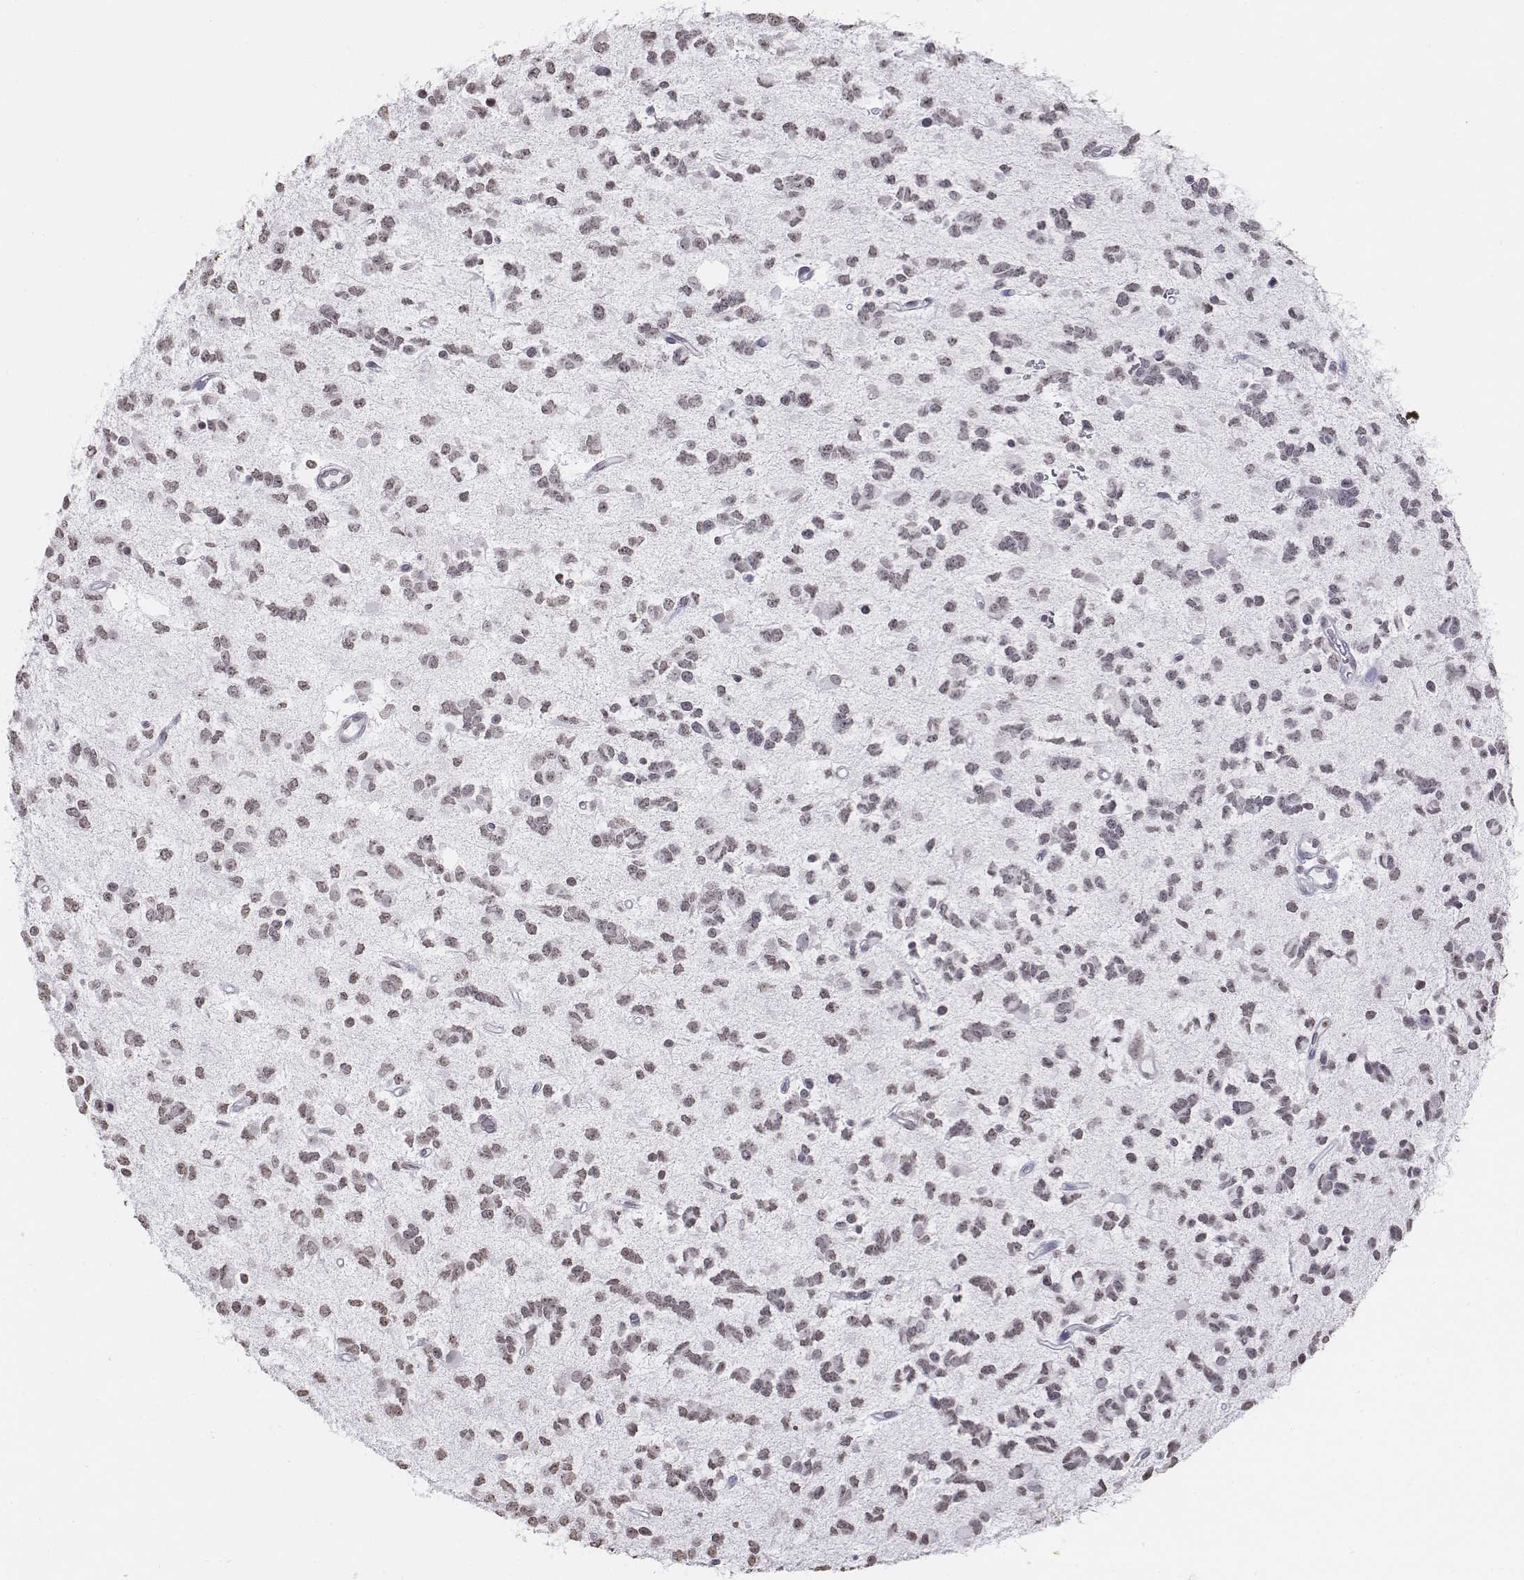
{"staining": {"intensity": "weak", "quantity": ">75%", "location": "nuclear"}, "tissue": "glioma", "cell_type": "Tumor cells", "image_type": "cancer", "snomed": [{"axis": "morphology", "description": "Glioma, malignant, Low grade"}, {"axis": "topography", "description": "Brain"}], "caption": "Malignant glioma (low-grade) stained with a protein marker exhibits weak staining in tumor cells.", "gene": "BARHL1", "patient": {"sex": "female", "age": 45}}